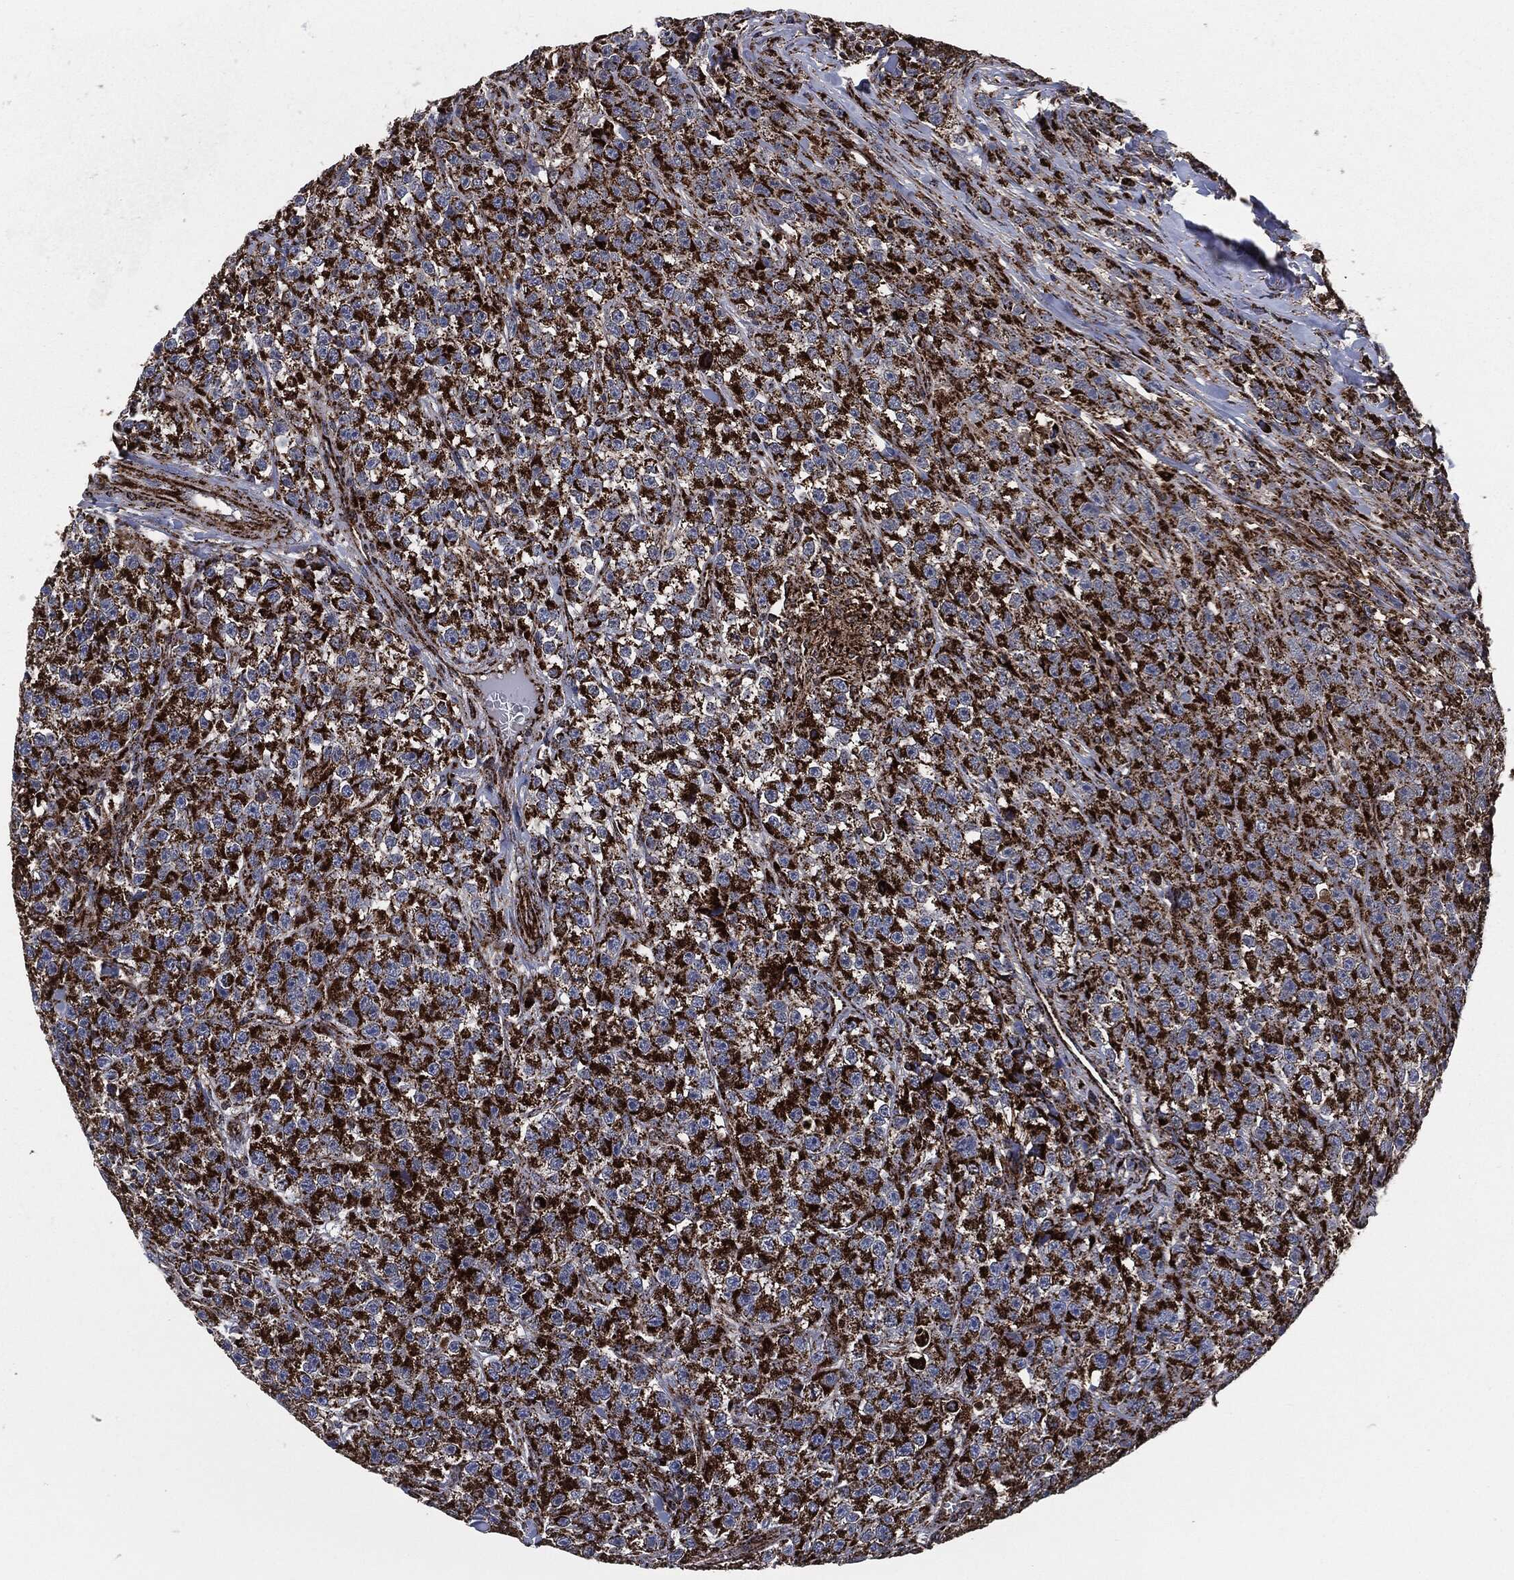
{"staining": {"intensity": "strong", "quantity": ">75%", "location": "cytoplasmic/membranous"}, "tissue": "testis cancer", "cell_type": "Tumor cells", "image_type": "cancer", "snomed": [{"axis": "morphology", "description": "Seminoma, NOS"}, {"axis": "topography", "description": "Testis"}], "caption": "Brown immunohistochemical staining in testis cancer (seminoma) displays strong cytoplasmic/membranous staining in about >75% of tumor cells. (IHC, brightfield microscopy, high magnification).", "gene": "FH", "patient": {"sex": "male", "age": 59}}